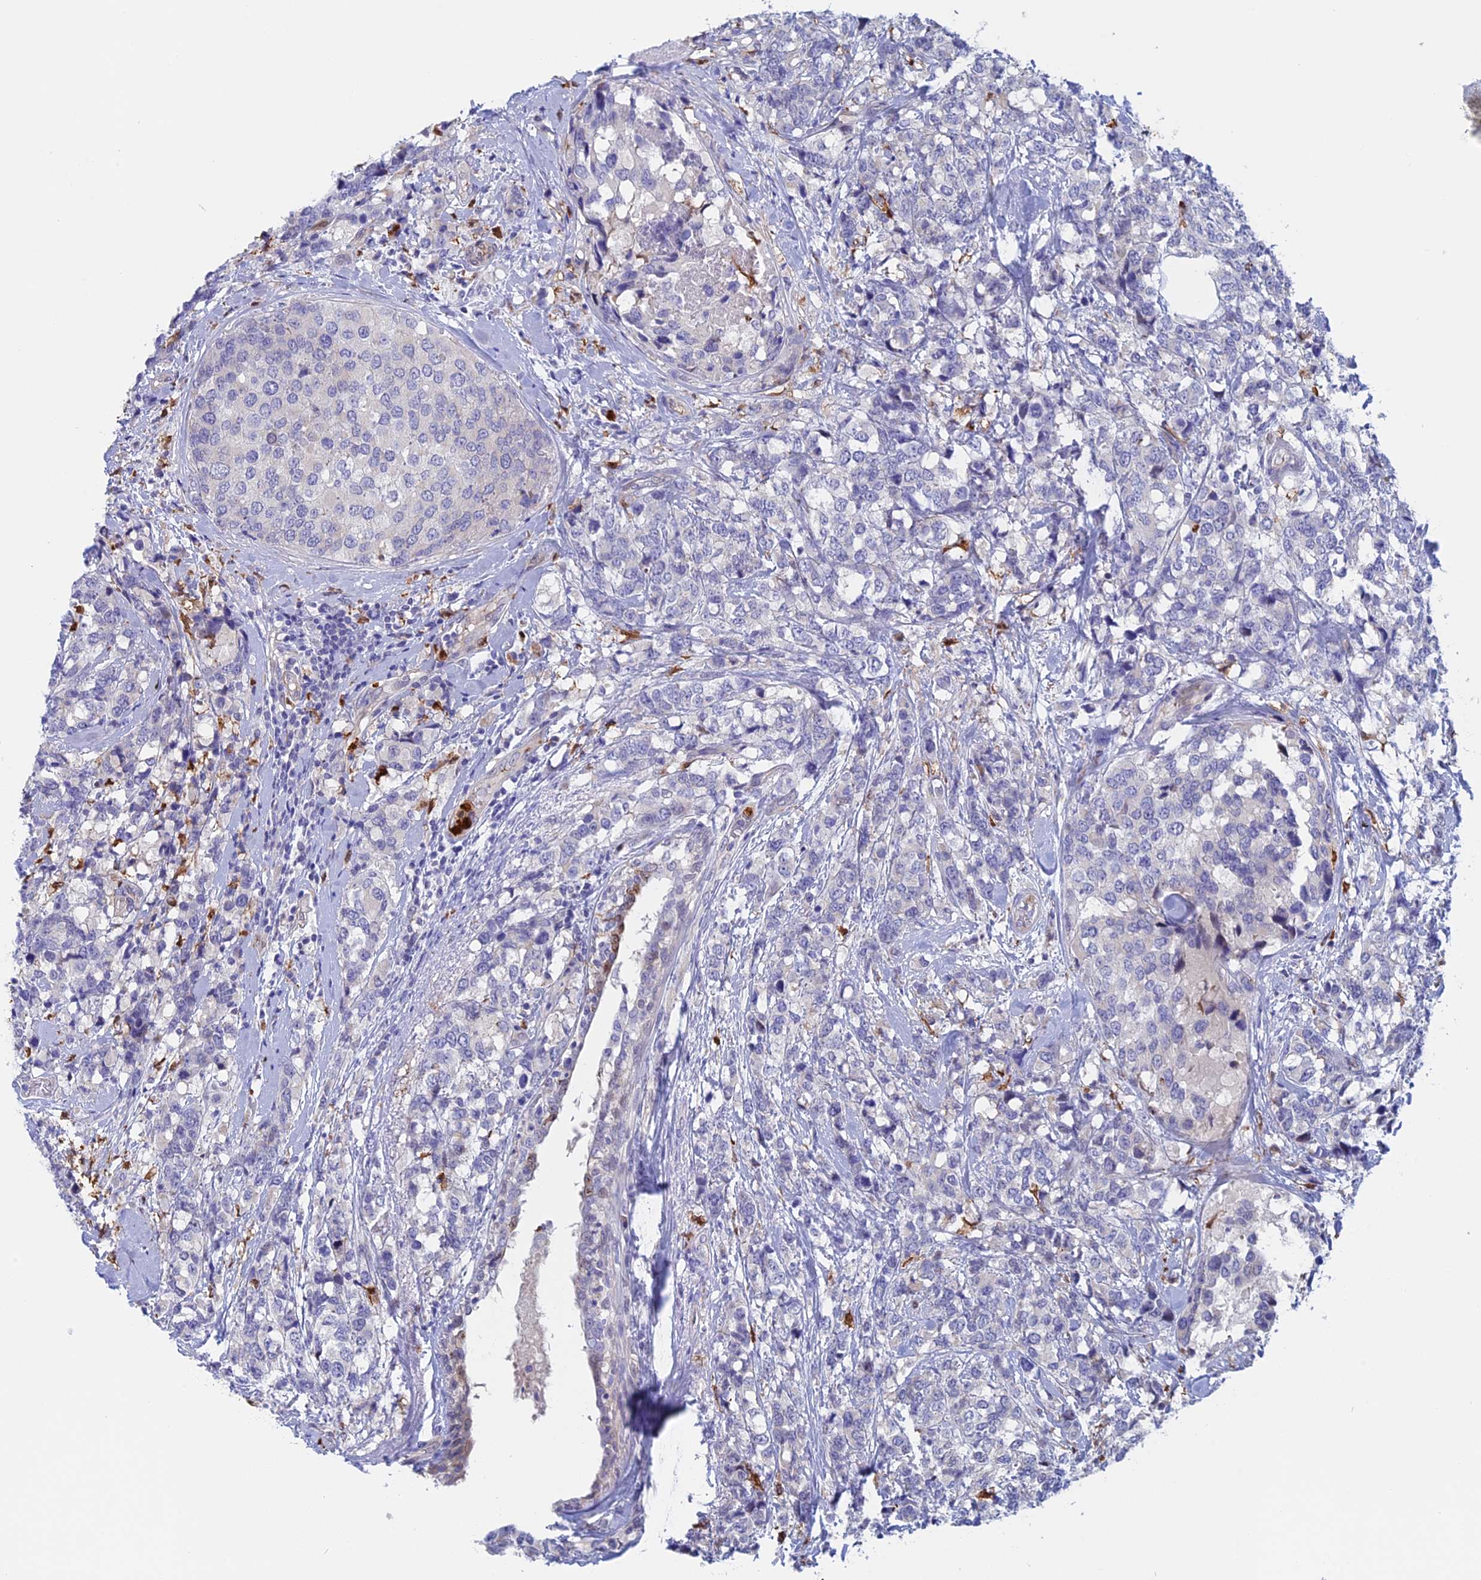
{"staining": {"intensity": "negative", "quantity": "none", "location": "none"}, "tissue": "breast cancer", "cell_type": "Tumor cells", "image_type": "cancer", "snomed": [{"axis": "morphology", "description": "Lobular carcinoma"}, {"axis": "topography", "description": "Breast"}], "caption": "IHC micrograph of neoplastic tissue: human breast lobular carcinoma stained with DAB exhibits no significant protein staining in tumor cells.", "gene": "SLC26A1", "patient": {"sex": "female", "age": 59}}